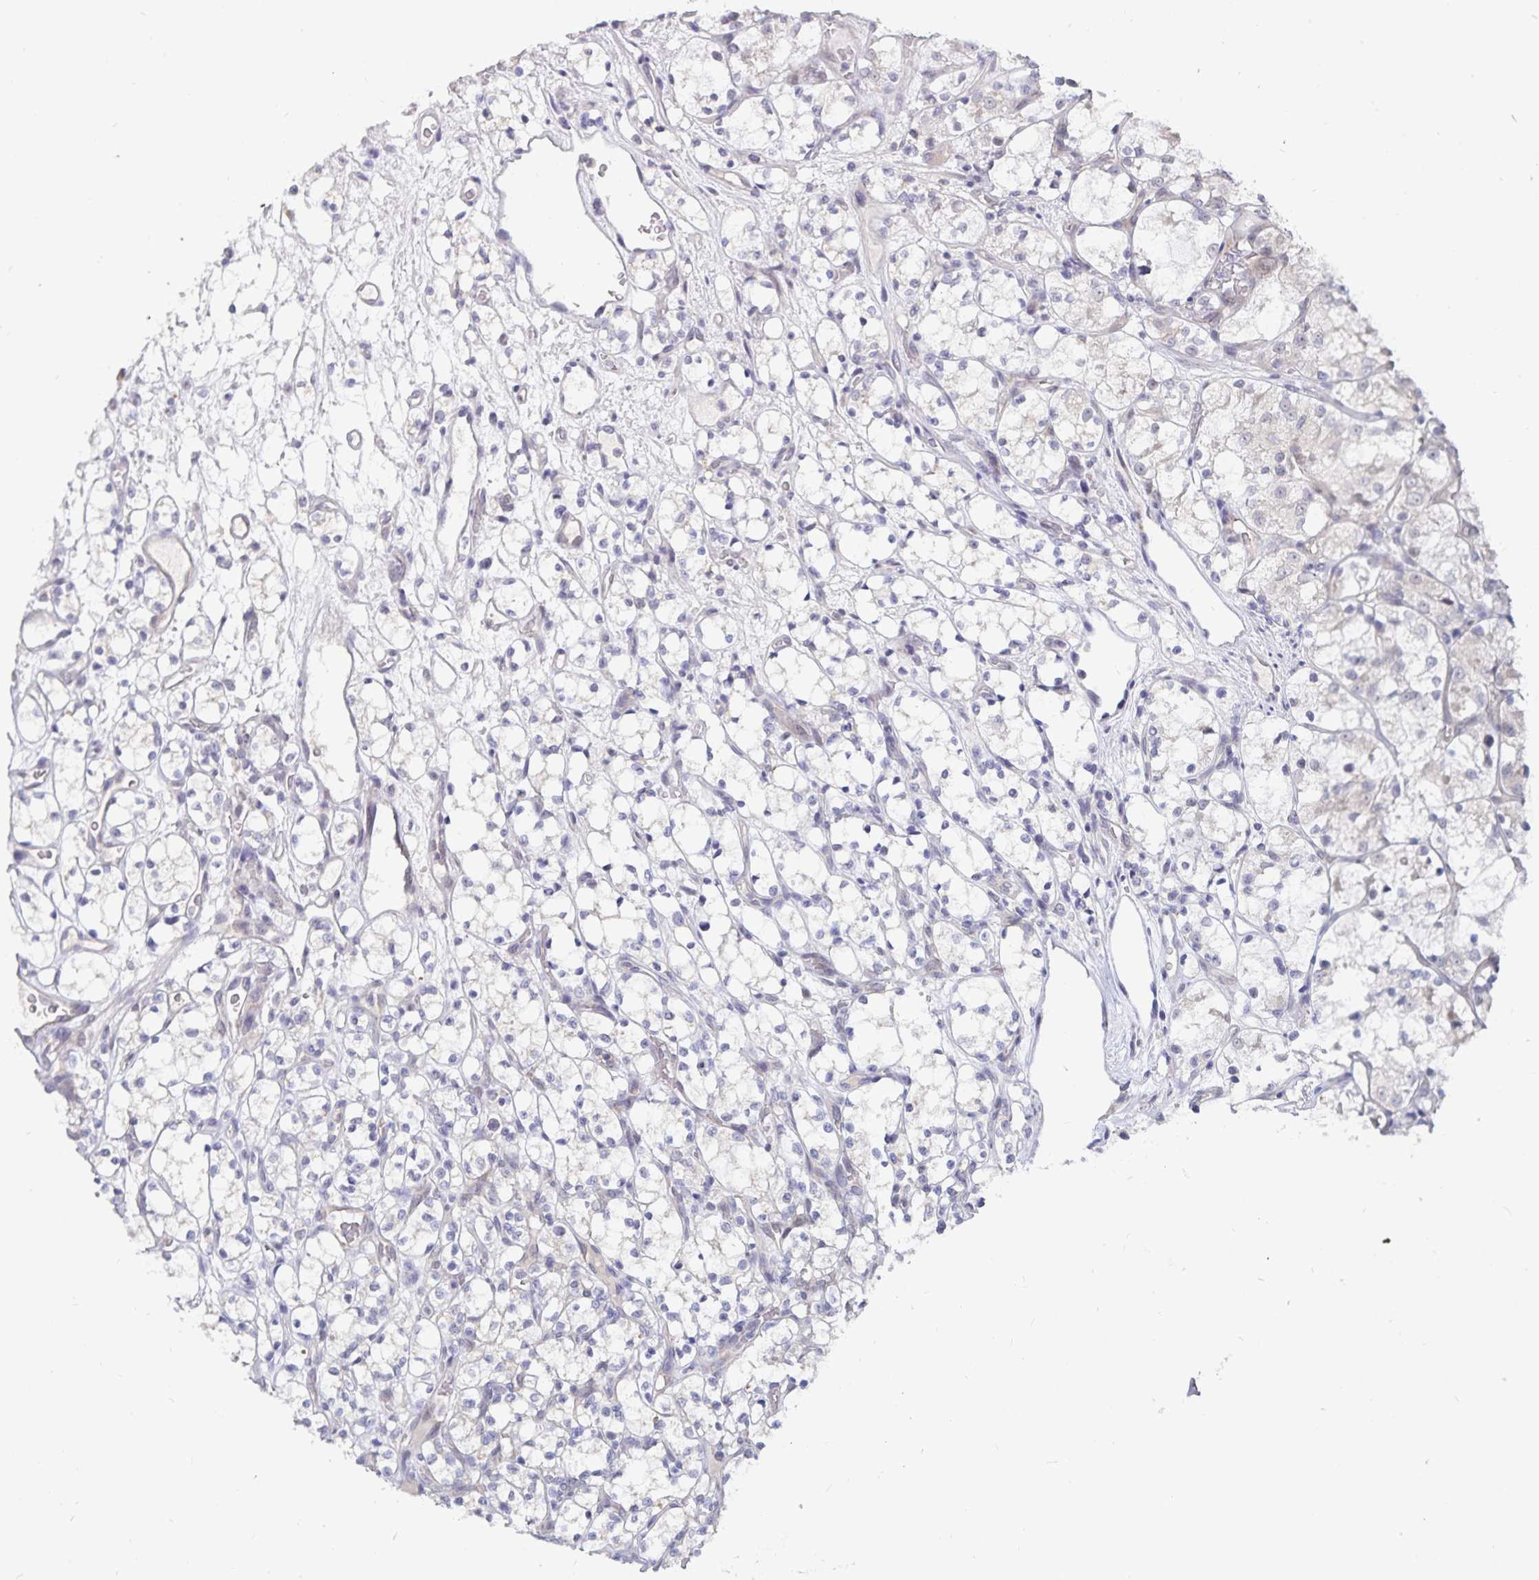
{"staining": {"intensity": "negative", "quantity": "none", "location": "none"}, "tissue": "renal cancer", "cell_type": "Tumor cells", "image_type": "cancer", "snomed": [{"axis": "morphology", "description": "Adenocarcinoma, NOS"}, {"axis": "topography", "description": "Kidney"}], "caption": "Immunohistochemistry (IHC) of renal cancer (adenocarcinoma) displays no positivity in tumor cells. (Stains: DAB IHC with hematoxylin counter stain, Microscopy: brightfield microscopy at high magnification).", "gene": "ATP2A2", "patient": {"sex": "female", "age": 69}}